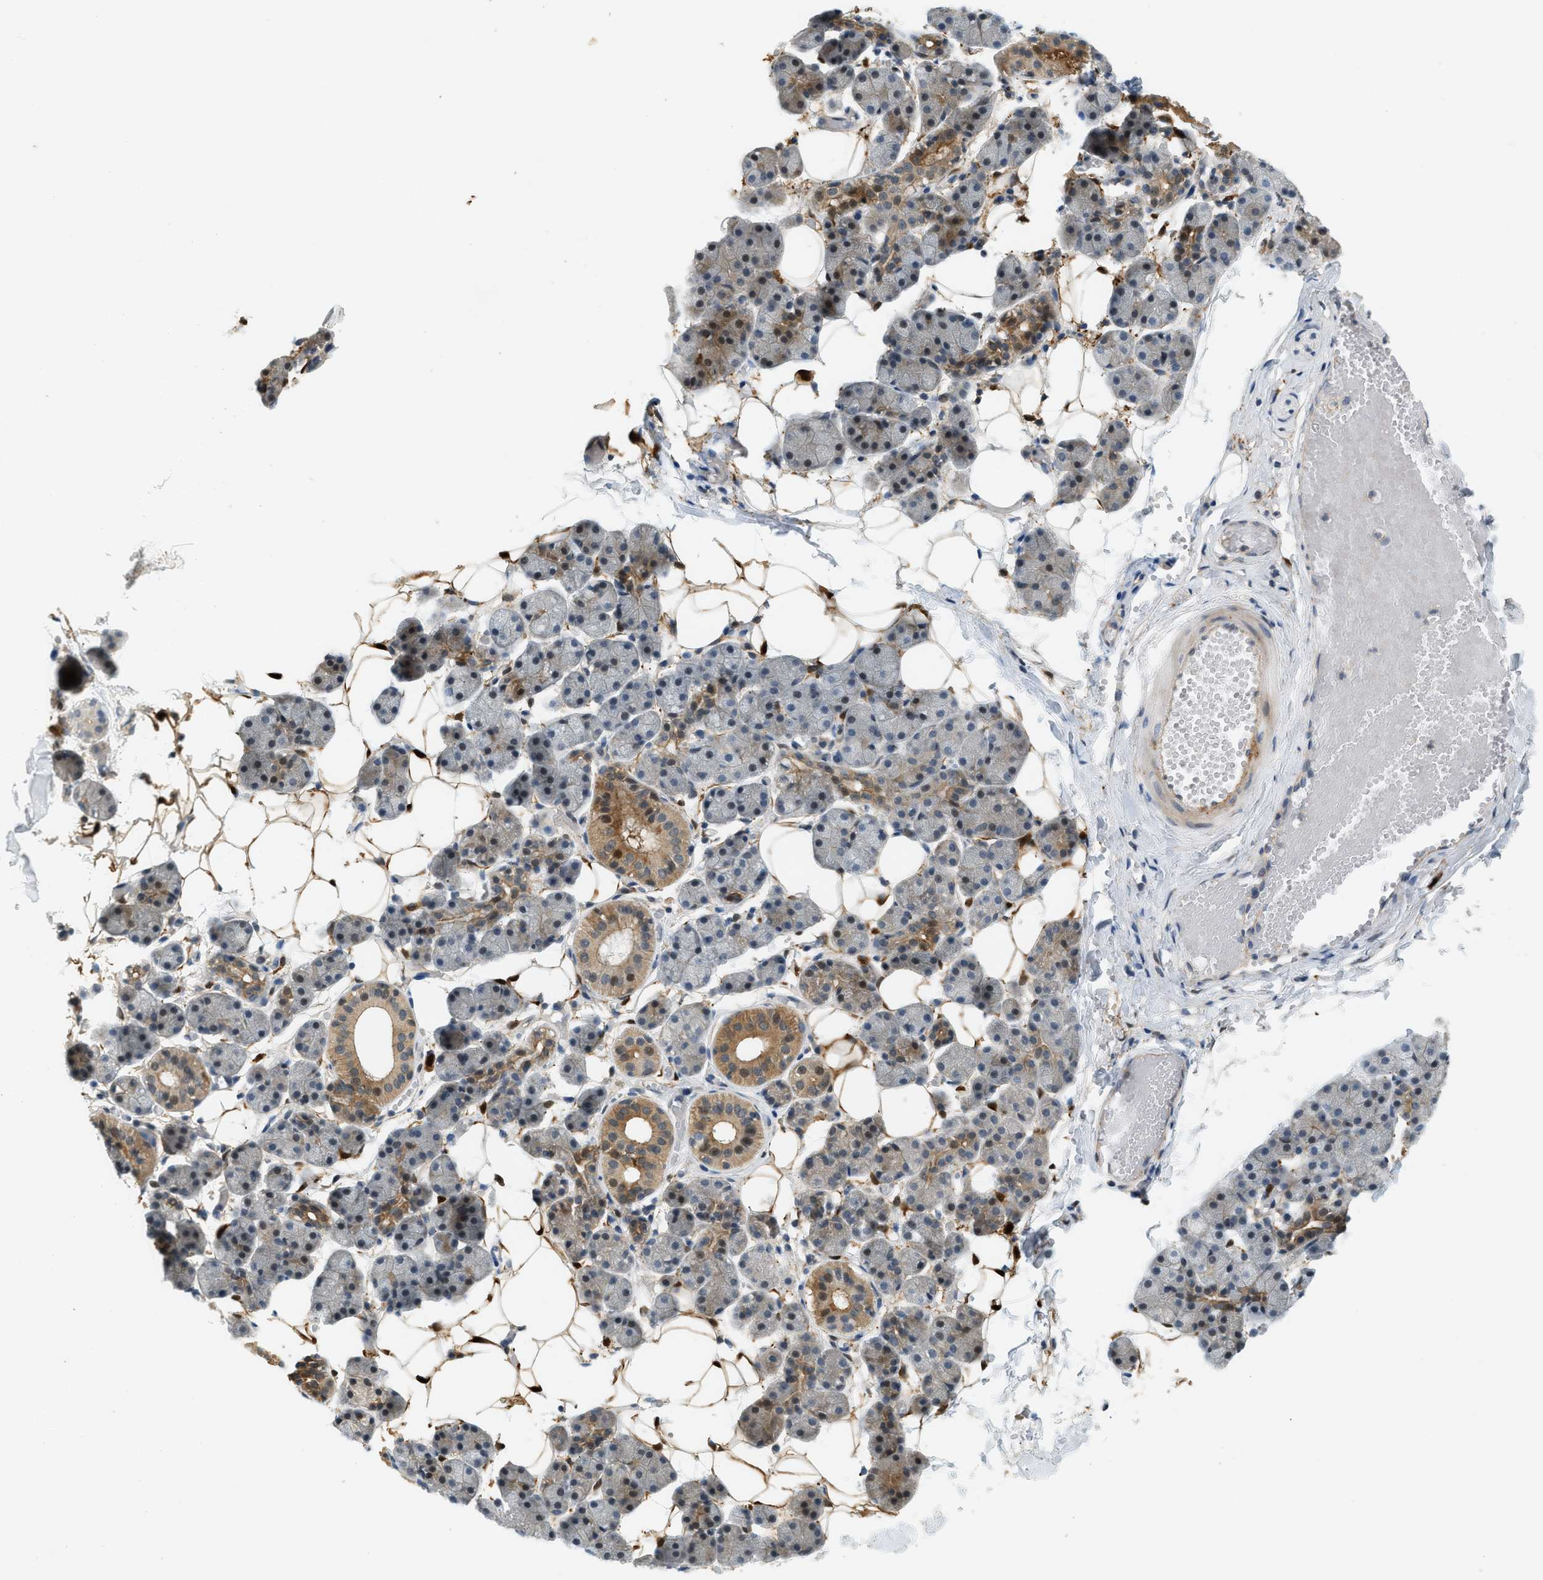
{"staining": {"intensity": "moderate", "quantity": "25%-75%", "location": "cytoplasmic/membranous"}, "tissue": "salivary gland", "cell_type": "Glandular cells", "image_type": "normal", "snomed": [{"axis": "morphology", "description": "Normal tissue, NOS"}, {"axis": "topography", "description": "Salivary gland"}], "caption": "This micrograph exhibits immunohistochemistry (IHC) staining of unremarkable human salivary gland, with medium moderate cytoplasmic/membranous expression in approximately 25%-75% of glandular cells.", "gene": "PDCL3", "patient": {"sex": "female", "age": 33}}